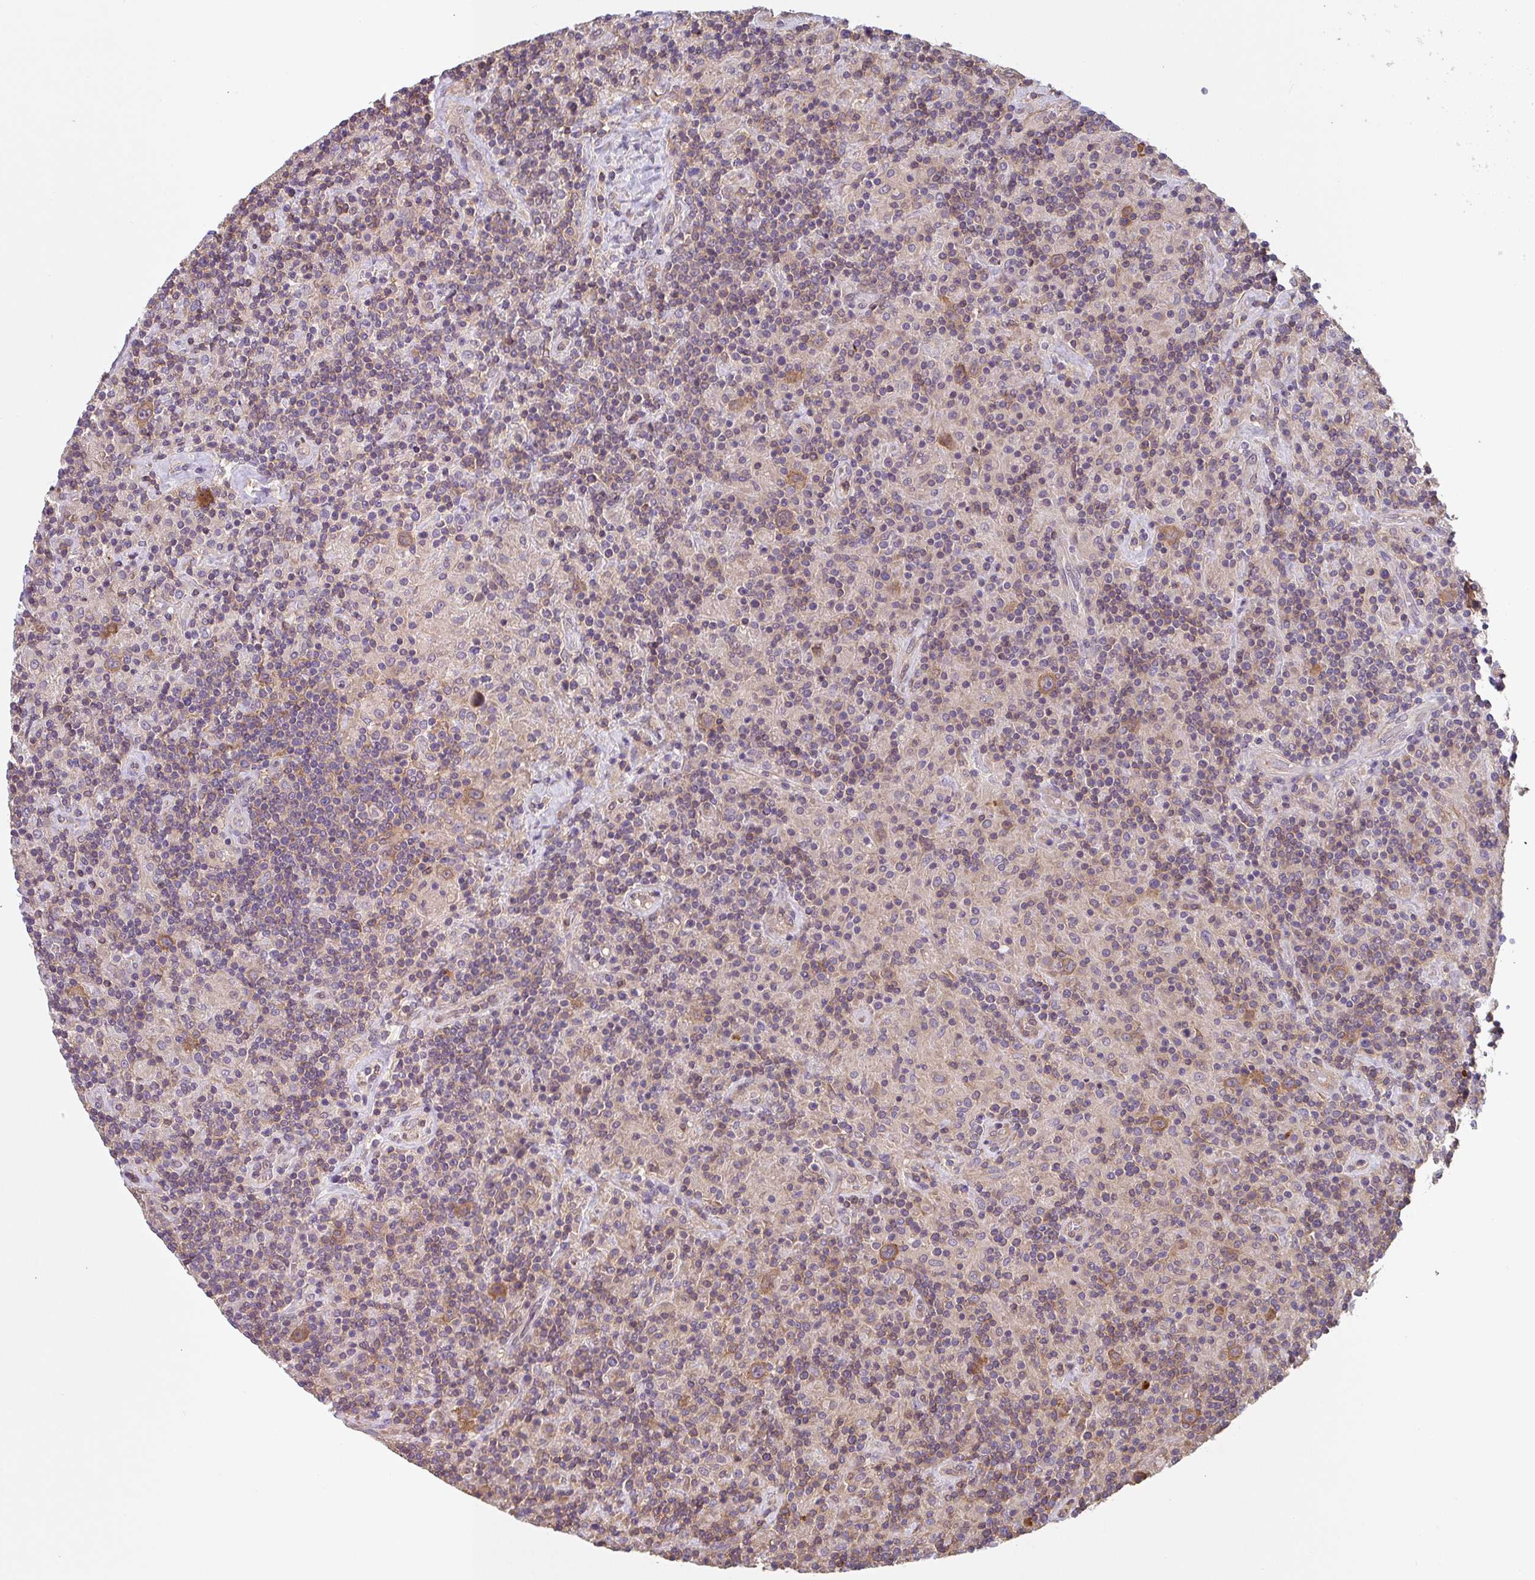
{"staining": {"intensity": "moderate", "quantity": ">75%", "location": "cytoplasmic/membranous"}, "tissue": "lymphoma", "cell_type": "Tumor cells", "image_type": "cancer", "snomed": [{"axis": "morphology", "description": "Hodgkin's disease, NOS"}, {"axis": "topography", "description": "Lymph node"}], "caption": "This micrograph reveals immunohistochemistry (IHC) staining of human Hodgkin's disease, with medium moderate cytoplasmic/membranous positivity in approximately >75% of tumor cells.", "gene": "TMEM229A", "patient": {"sex": "male", "age": 70}}